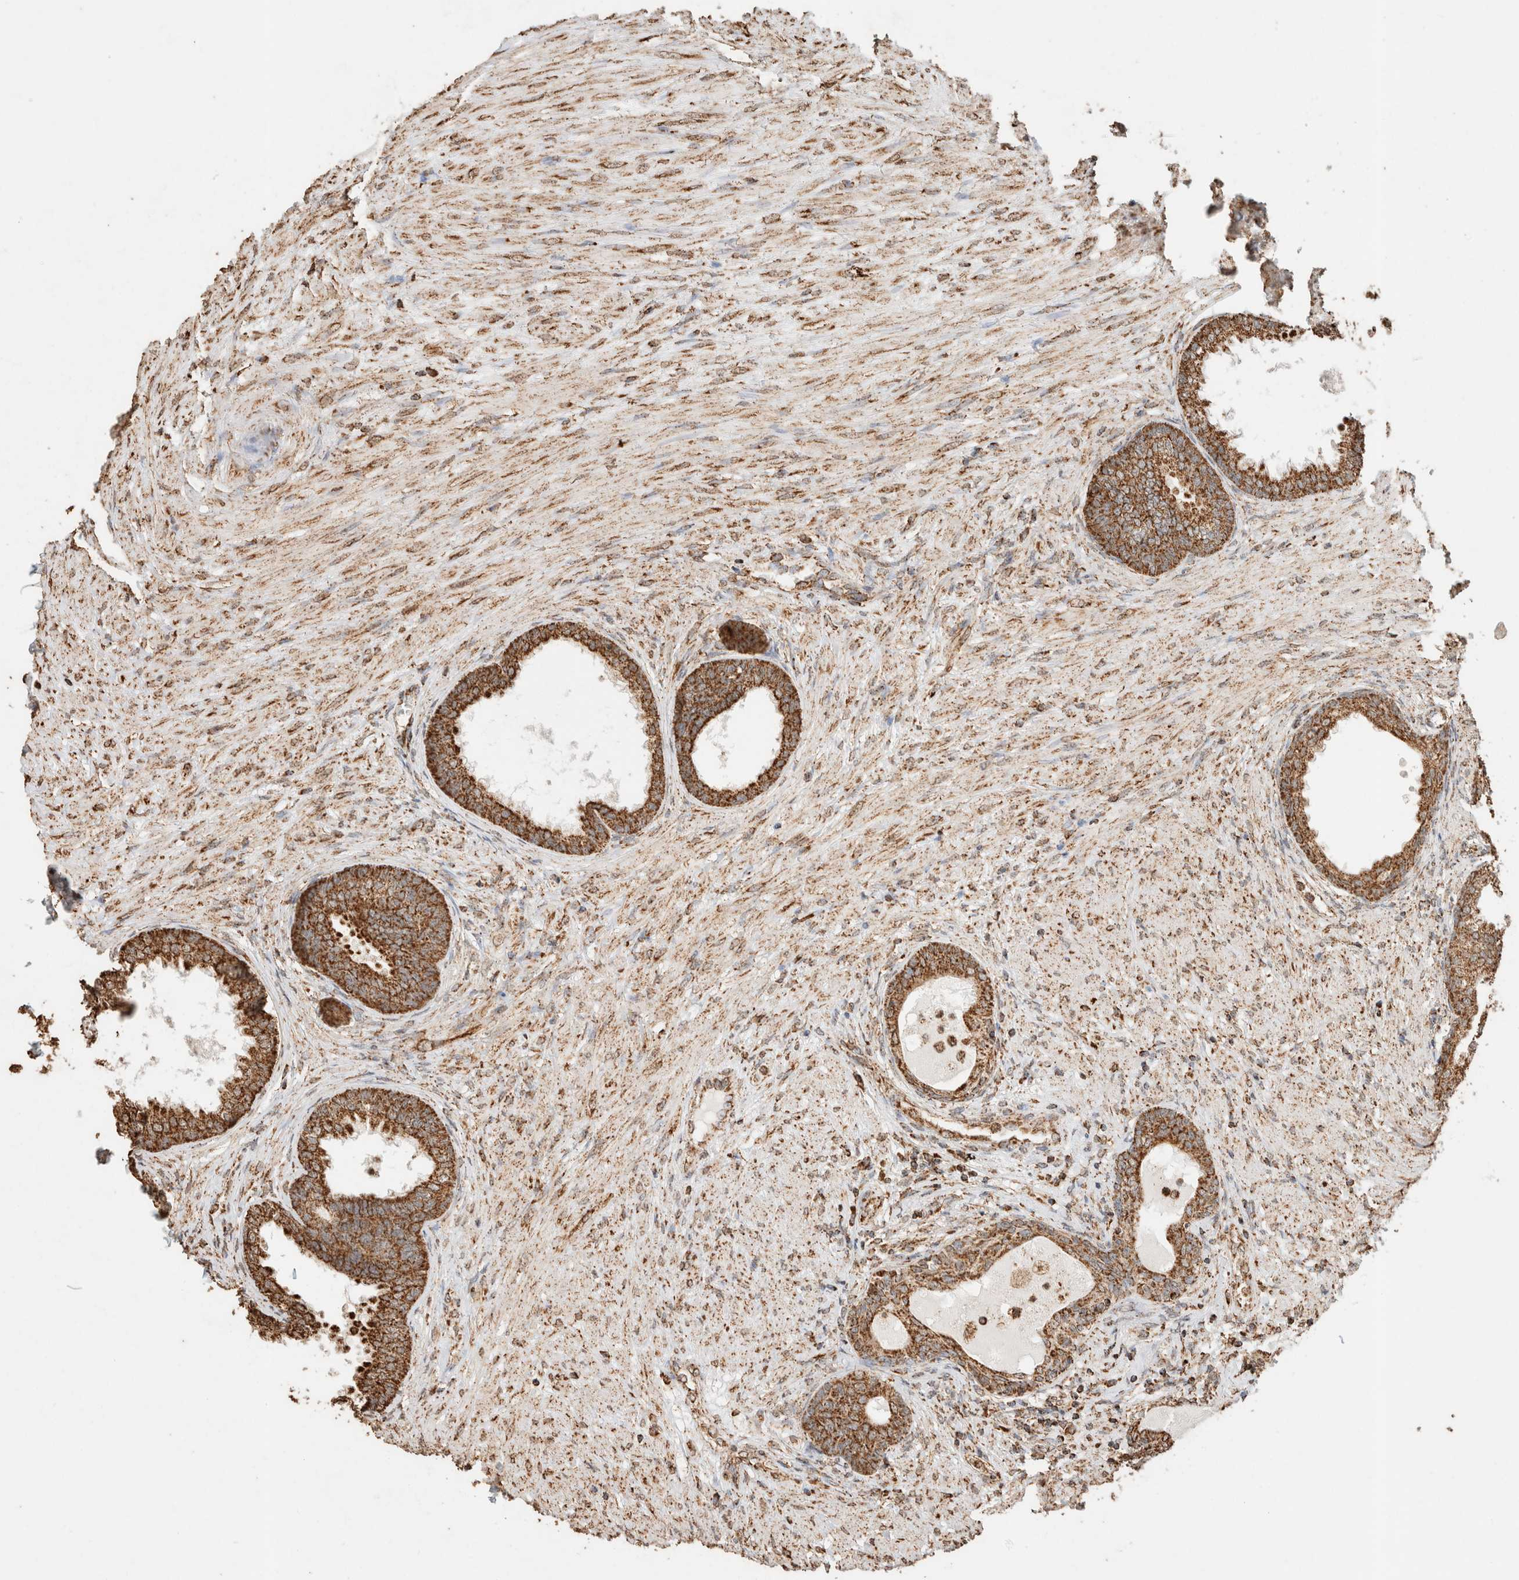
{"staining": {"intensity": "strong", "quantity": ">75%", "location": "cytoplasmic/membranous"}, "tissue": "prostate", "cell_type": "Glandular cells", "image_type": "normal", "snomed": [{"axis": "morphology", "description": "Normal tissue, NOS"}, {"axis": "topography", "description": "Prostate"}], "caption": "High-magnification brightfield microscopy of benign prostate stained with DAB (brown) and counterstained with hematoxylin (blue). glandular cells exhibit strong cytoplasmic/membranous positivity is identified in about>75% of cells.", "gene": "SDC2", "patient": {"sex": "male", "age": 76}}